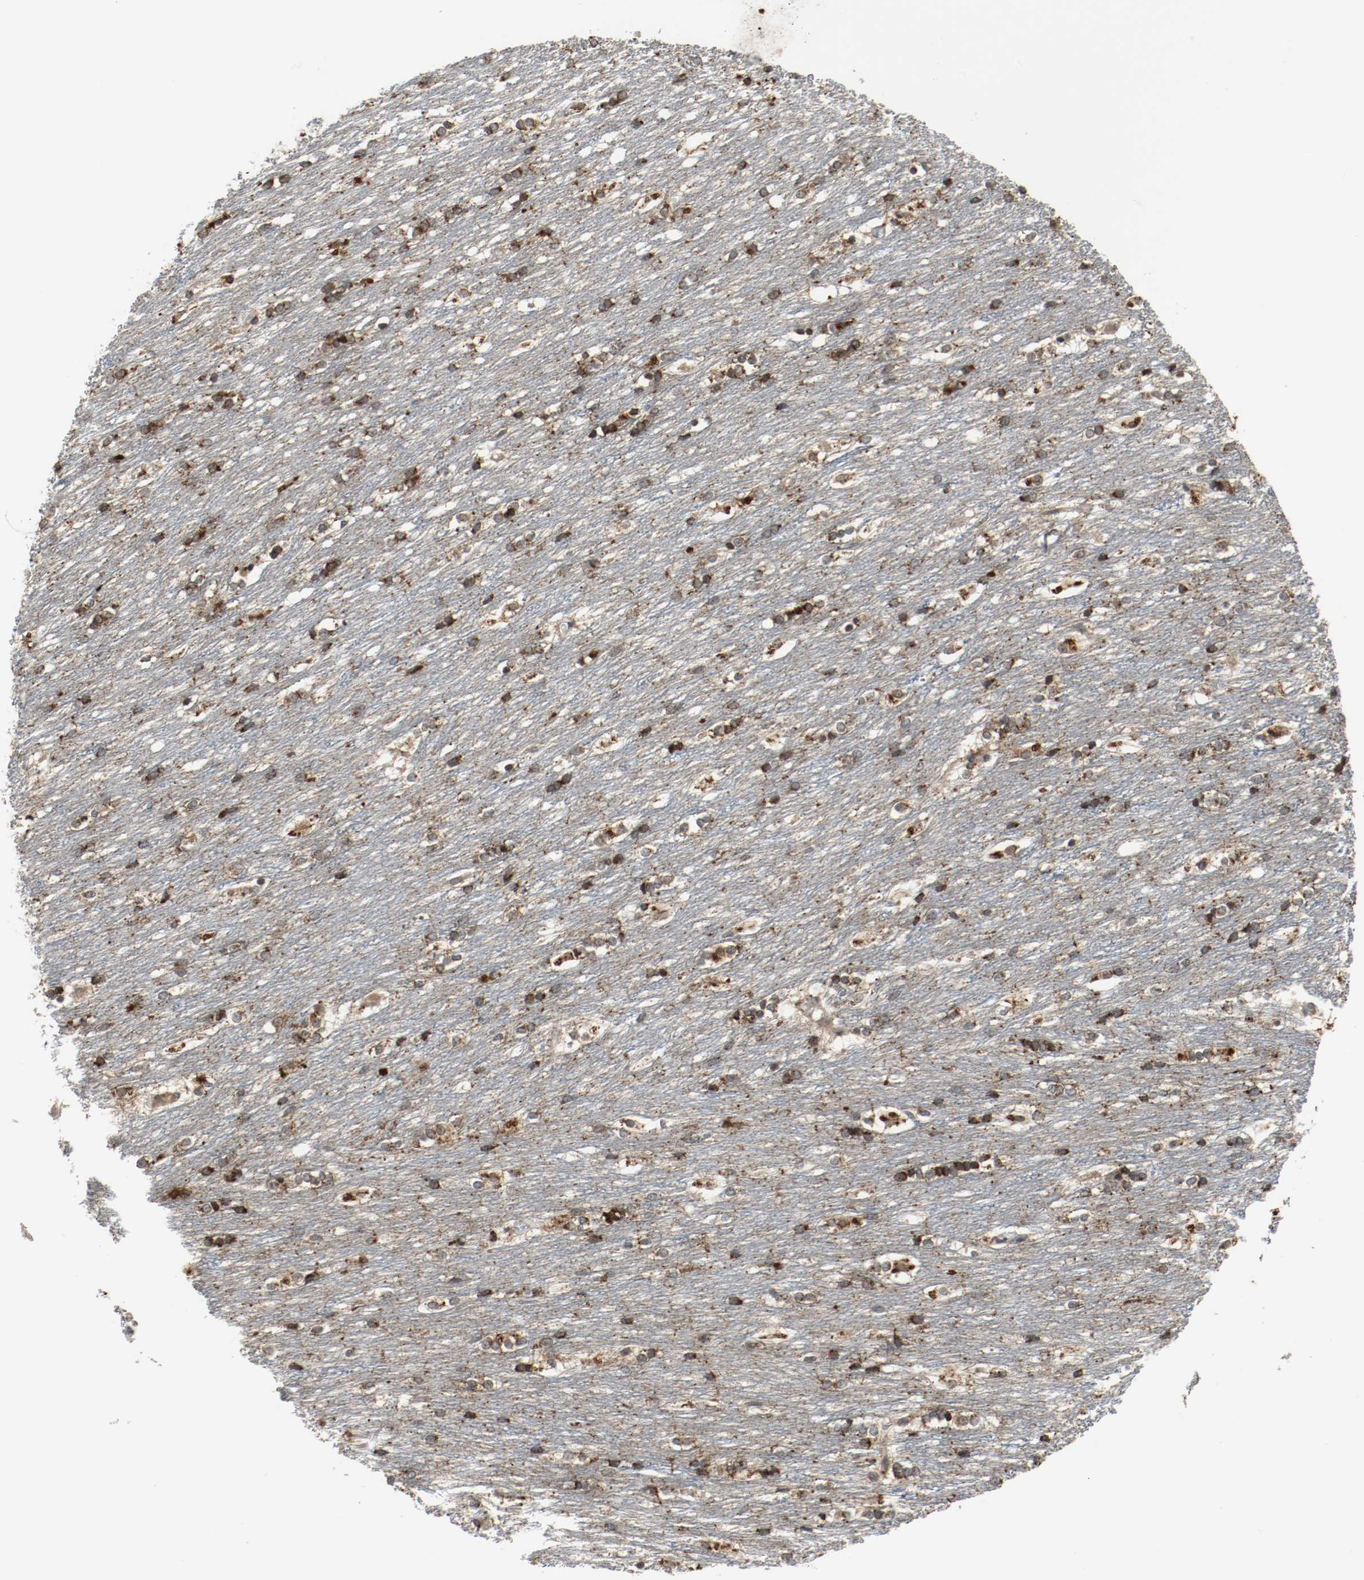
{"staining": {"intensity": "strong", "quantity": ">75%", "location": "cytoplasmic/membranous"}, "tissue": "caudate", "cell_type": "Glial cells", "image_type": "normal", "snomed": [{"axis": "morphology", "description": "Normal tissue, NOS"}, {"axis": "topography", "description": "Lateral ventricle wall"}], "caption": "Caudate stained for a protein (brown) exhibits strong cytoplasmic/membranous positive expression in about >75% of glial cells.", "gene": "LAMP2", "patient": {"sex": "female", "age": 19}}